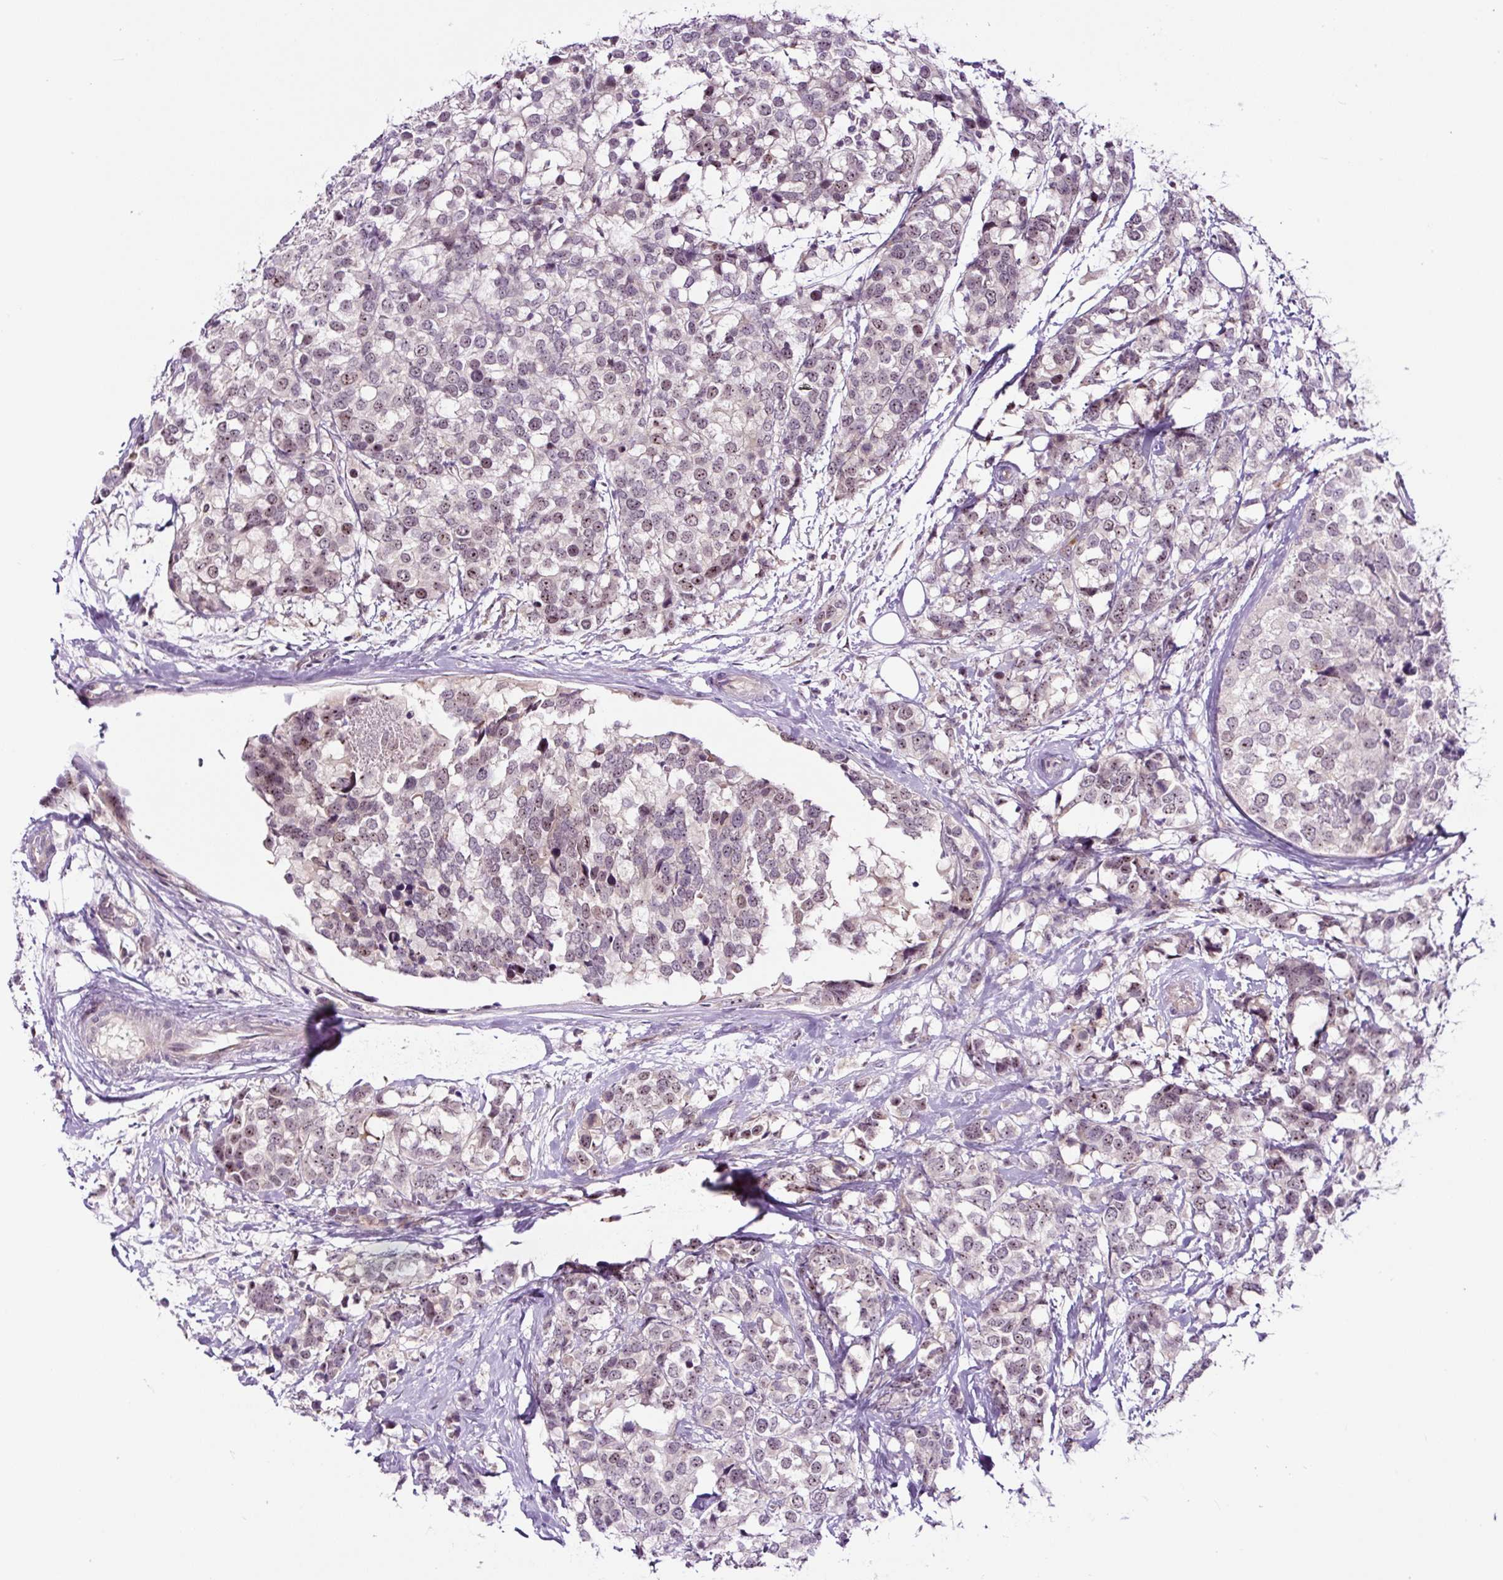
{"staining": {"intensity": "weak", "quantity": "<25%", "location": "nuclear"}, "tissue": "breast cancer", "cell_type": "Tumor cells", "image_type": "cancer", "snomed": [{"axis": "morphology", "description": "Lobular carcinoma"}, {"axis": "topography", "description": "Breast"}], "caption": "There is no significant staining in tumor cells of breast lobular carcinoma.", "gene": "NOM1", "patient": {"sex": "female", "age": 59}}